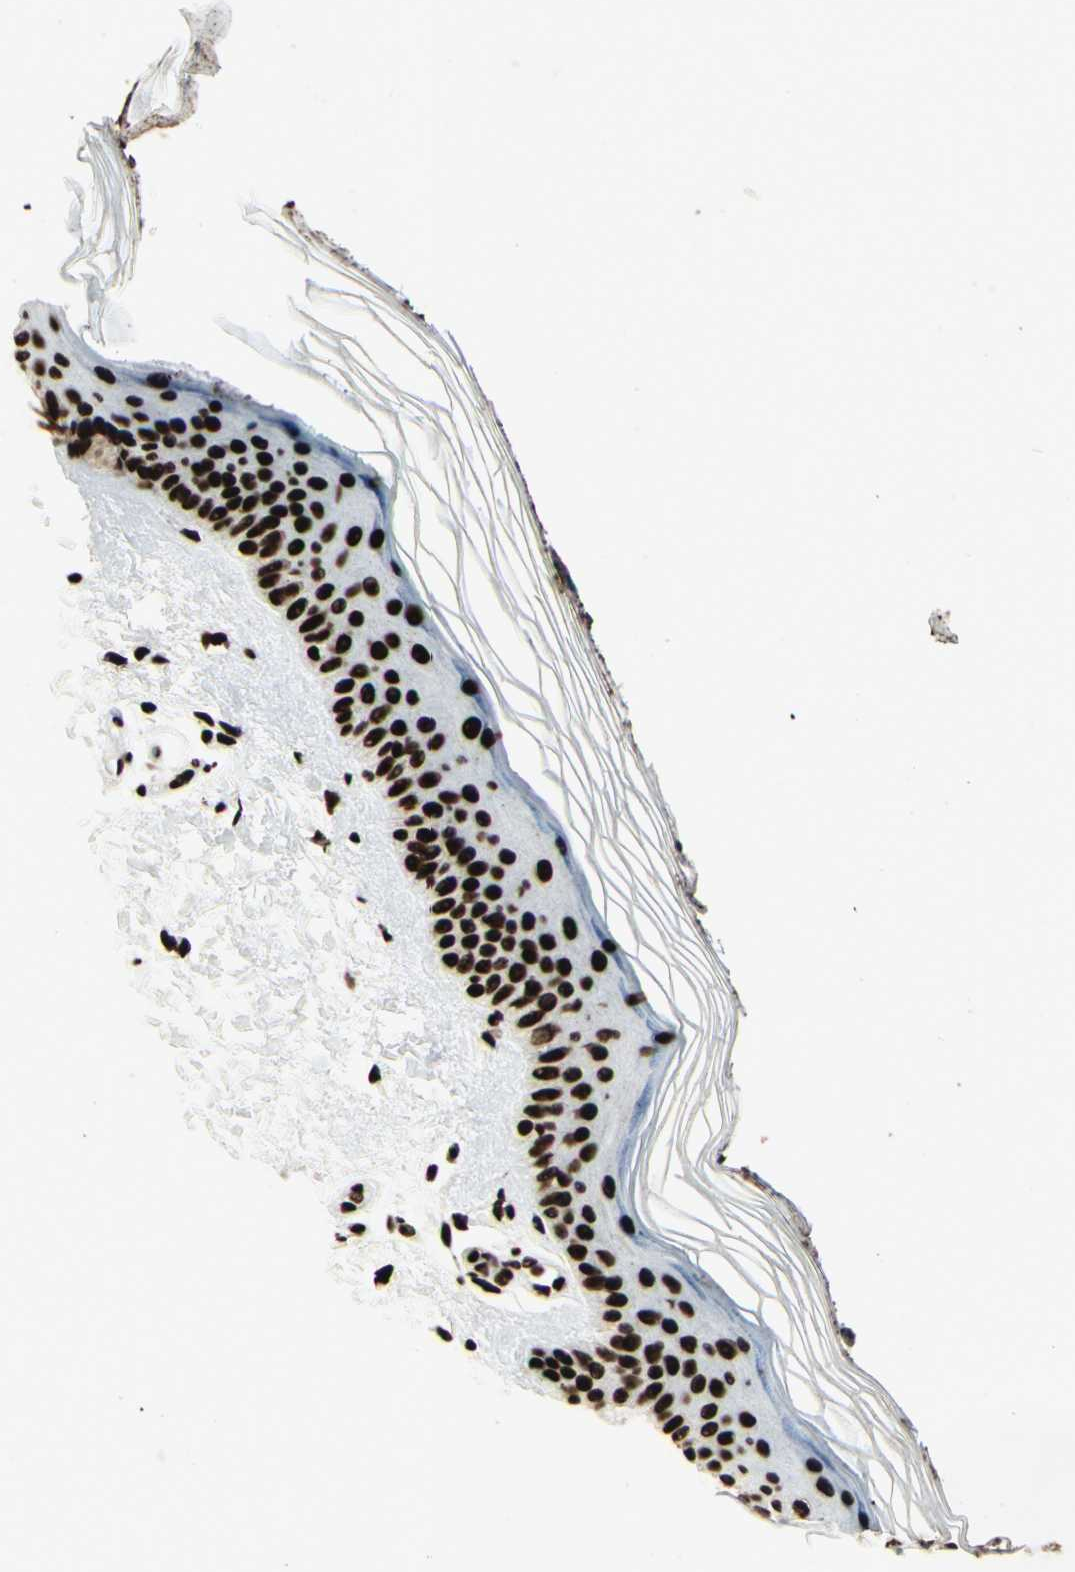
{"staining": {"intensity": "strong", "quantity": ">75%", "location": "nuclear"}, "tissue": "skin", "cell_type": "Fibroblasts", "image_type": "normal", "snomed": [{"axis": "morphology", "description": "Normal tissue, NOS"}, {"axis": "topography", "description": "Skin"}], "caption": "A photomicrograph showing strong nuclear expression in approximately >75% of fibroblasts in normal skin, as visualized by brown immunohistochemical staining.", "gene": "U2AF2", "patient": {"sex": "female", "age": 19}}